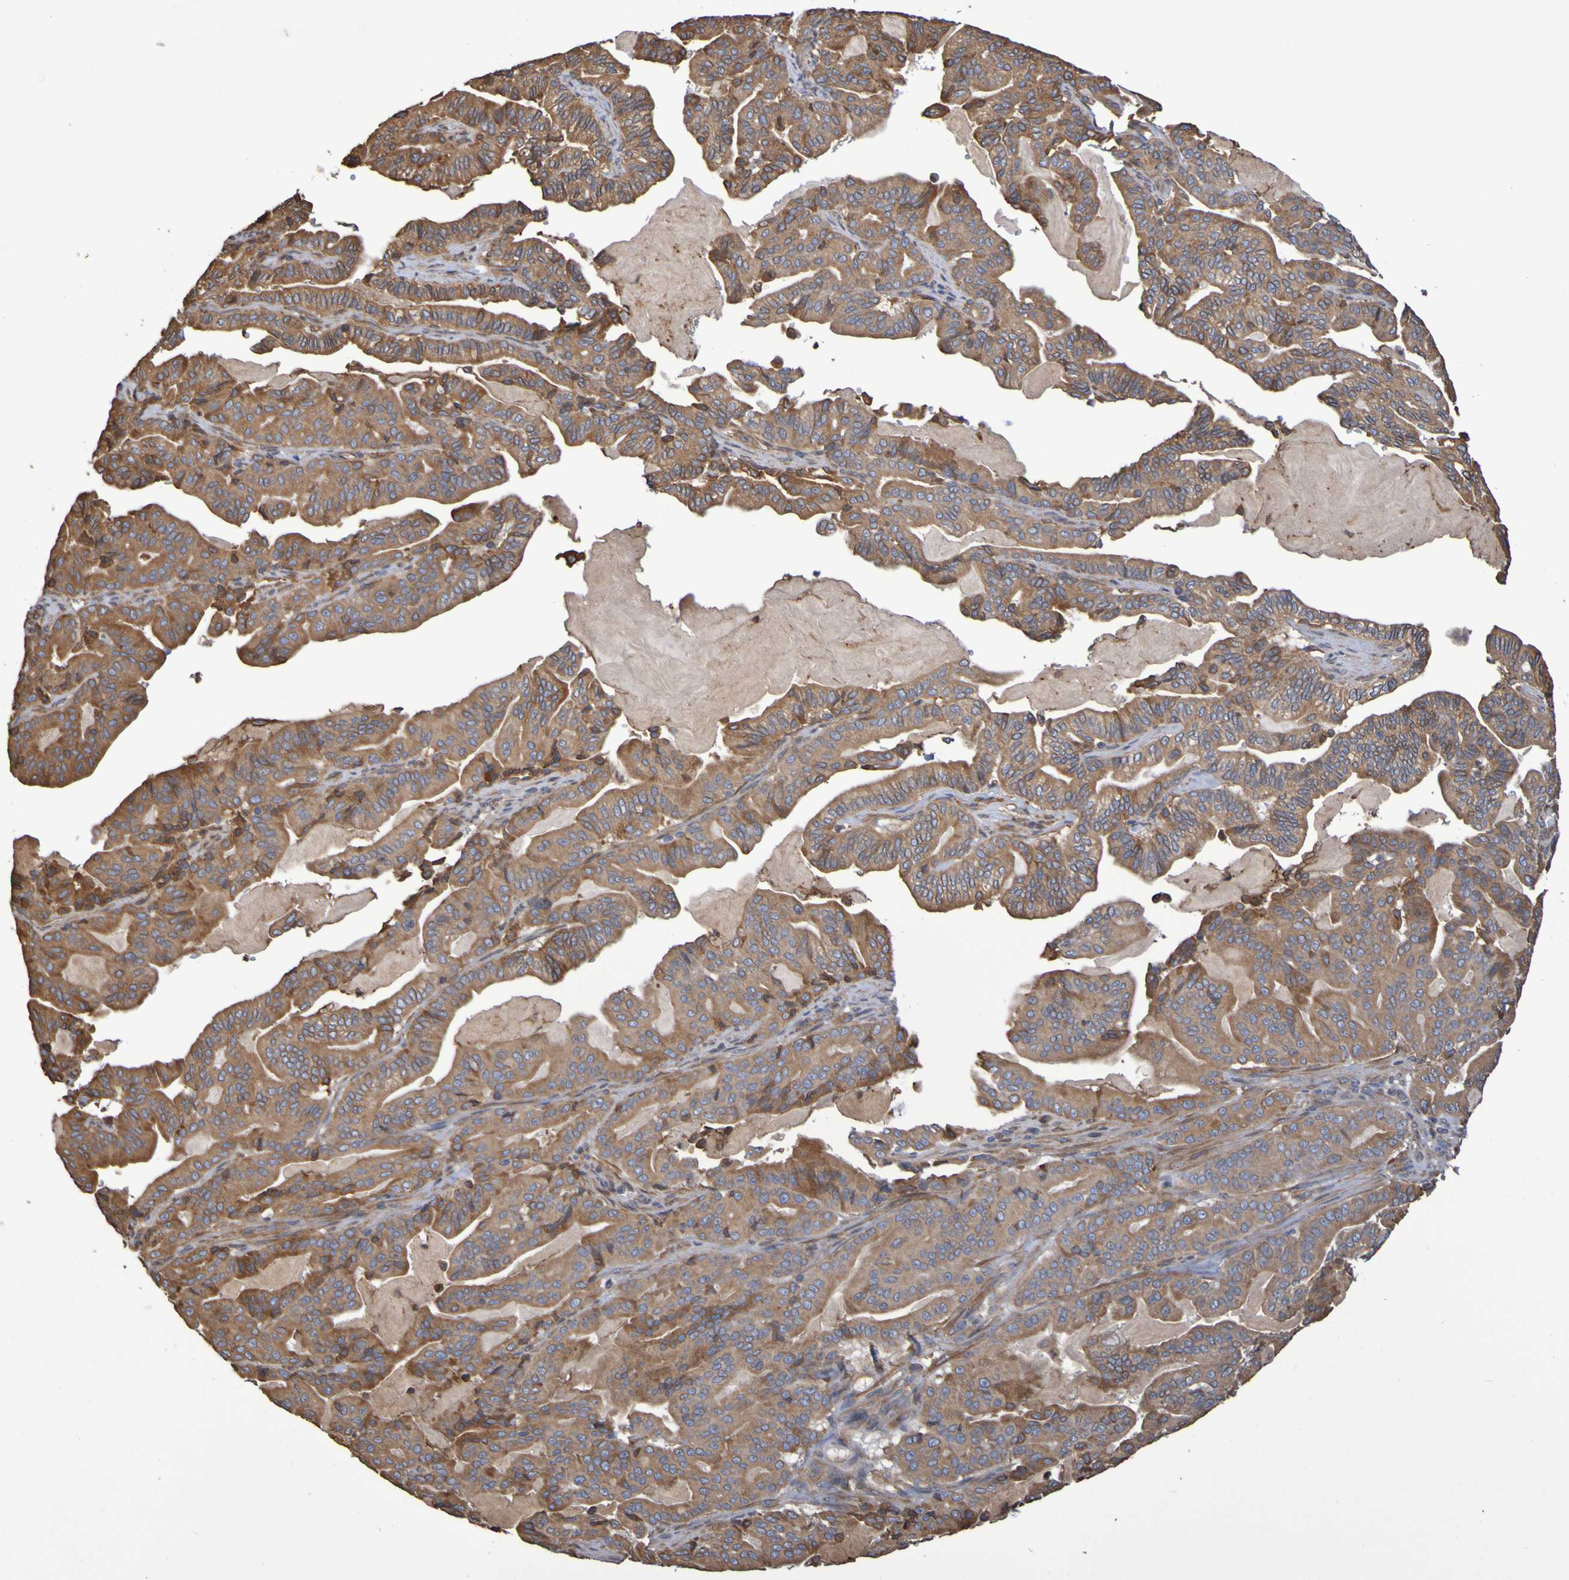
{"staining": {"intensity": "moderate", "quantity": ">75%", "location": "cytoplasmic/membranous"}, "tissue": "pancreatic cancer", "cell_type": "Tumor cells", "image_type": "cancer", "snomed": [{"axis": "morphology", "description": "Adenocarcinoma, NOS"}, {"axis": "topography", "description": "Pancreas"}], "caption": "Pancreatic adenocarcinoma stained for a protein (brown) exhibits moderate cytoplasmic/membranous positive positivity in approximately >75% of tumor cells.", "gene": "RAB11A", "patient": {"sex": "male", "age": 63}}